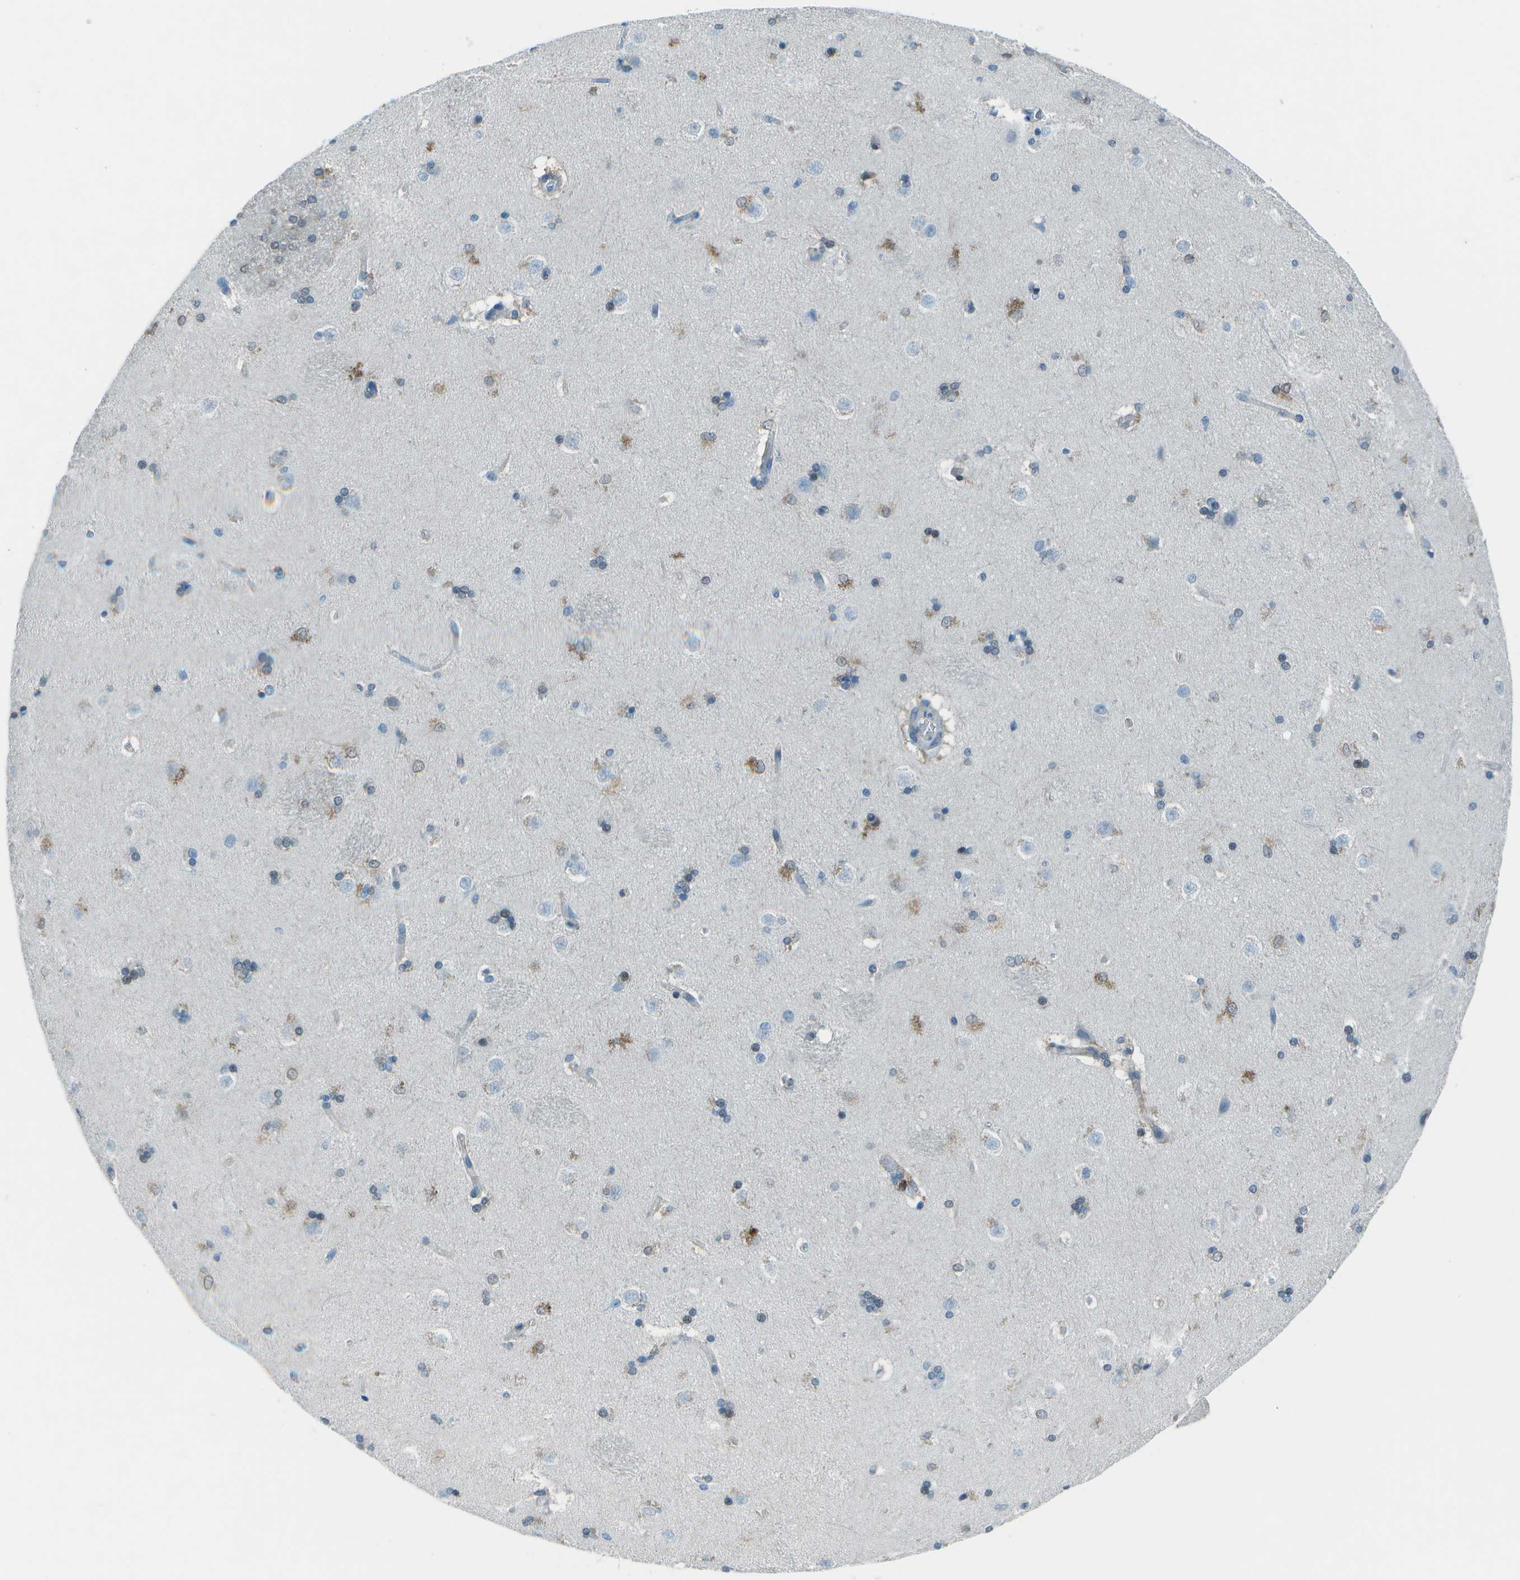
{"staining": {"intensity": "moderate", "quantity": "<25%", "location": "cytoplasmic/membranous"}, "tissue": "caudate", "cell_type": "Glial cells", "image_type": "normal", "snomed": [{"axis": "morphology", "description": "Normal tissue, NOS"}, {"axis": "topography", "description": "Lateral ventricle wall"}], "caption": "Normal caudate exhibits moderate cytoplasmic/membranous staining in approximately <25% of glial cells, visualized by immunohistochemistry. The staining is performed using DAB (3,3'-diaminobenzidine) brown chromogen to label protein expression. The nuclei are counter-stained blue using hematoxylin.", "gene": "FGF1", "patient": {"sex": "female", "age": 19}}